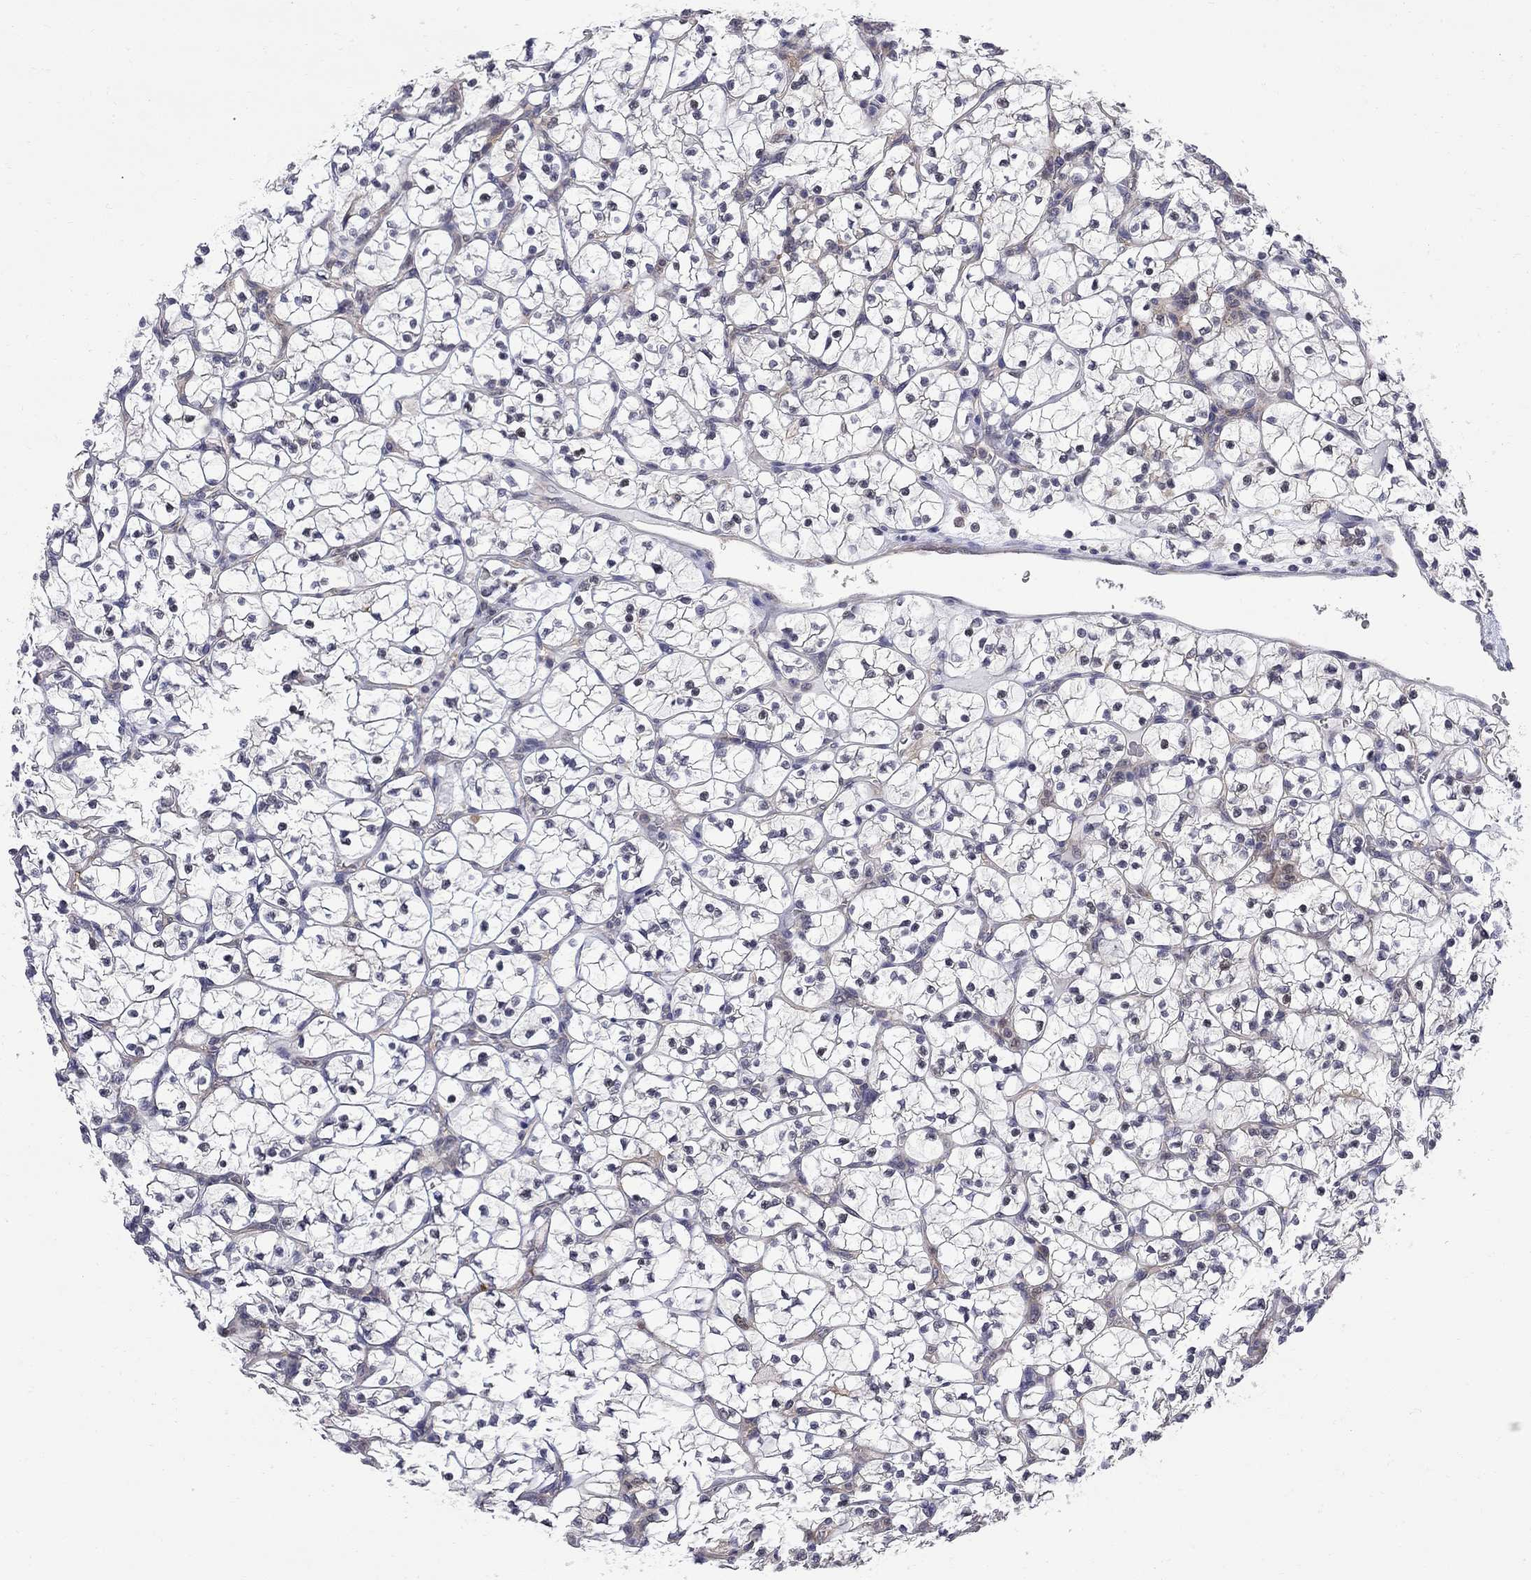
{"staining": {"intensity": "negative", "quantity": "none", "location": "none"}, "tissue": "renal cancer", "cell_type": "Tumor cells", "image_type": "cancer", "snomed": [{"axis": "morphology", "description": "Adenocarcinoma, NOS"}, {"axis": "topography", "description": "Kidney"}], "caption": "Tumor cells show no significant protein staining in renal cancer (adenocarcinoma). (Brightfield microscopy of DAB immunohistochemistry at high magnification).", "gene": "GALNT8", "patient": {"sex": "female", "age": 89}}